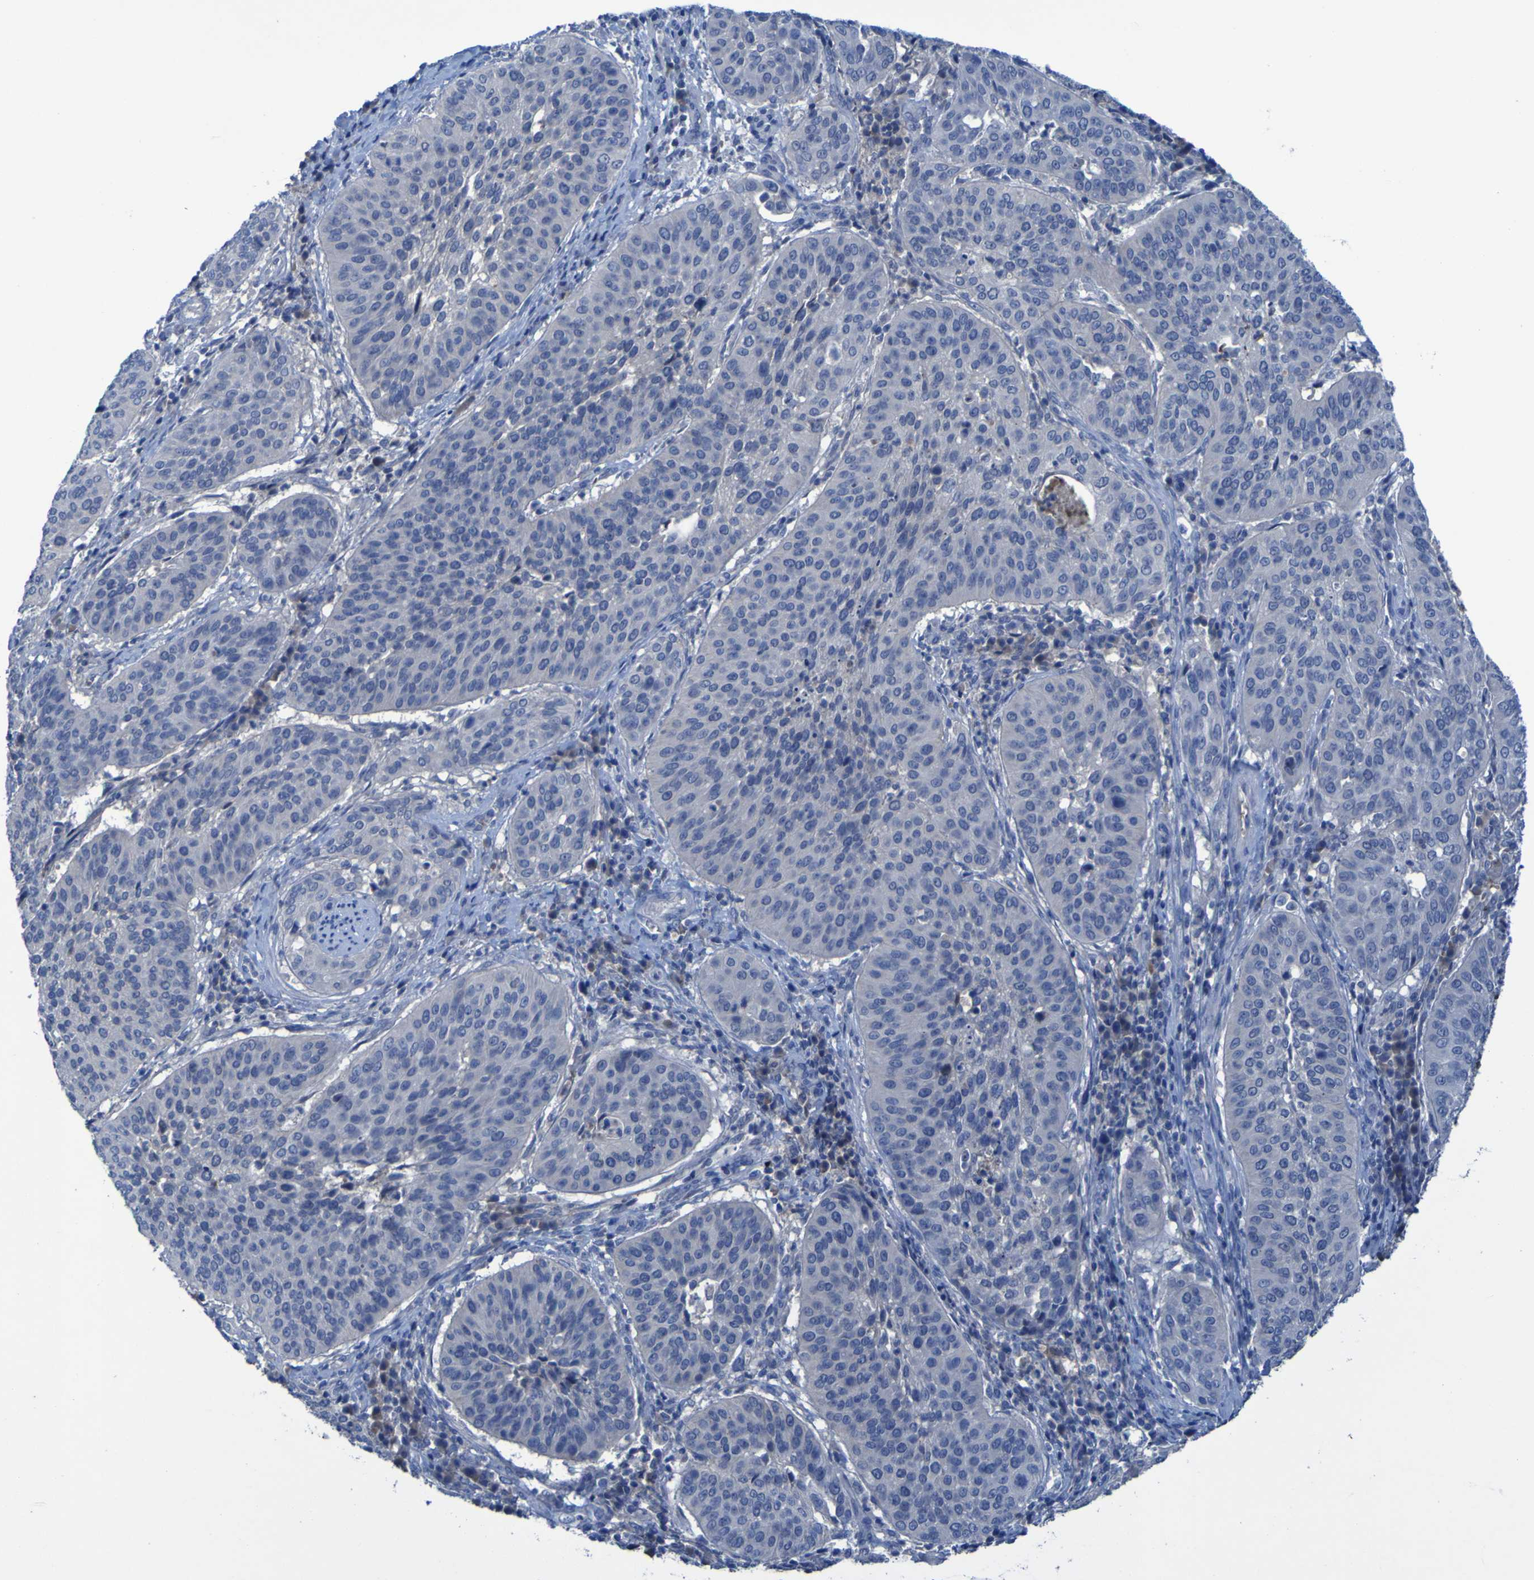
{"staining": {"intensity": "negative", "quantity": "none", "location": "none"}, "tissue": "cervical cancer", "cell_type": "Tumor cells", "image_type": "cancer", "snomed": [{"axis": "morphology", "description": "Normal tissue, NOS"}, {"axis": "morphology", "description": "Squamous cell carcinoma, NOS"}, {"axis": "topography", "description": "Cervix"}], "caption": "This is an IHC photomicrograph of cervical cancer. There is no positivity in tumor cells.", "gene": "SGK2", "patient": {"sex": "female", "age": 39}}